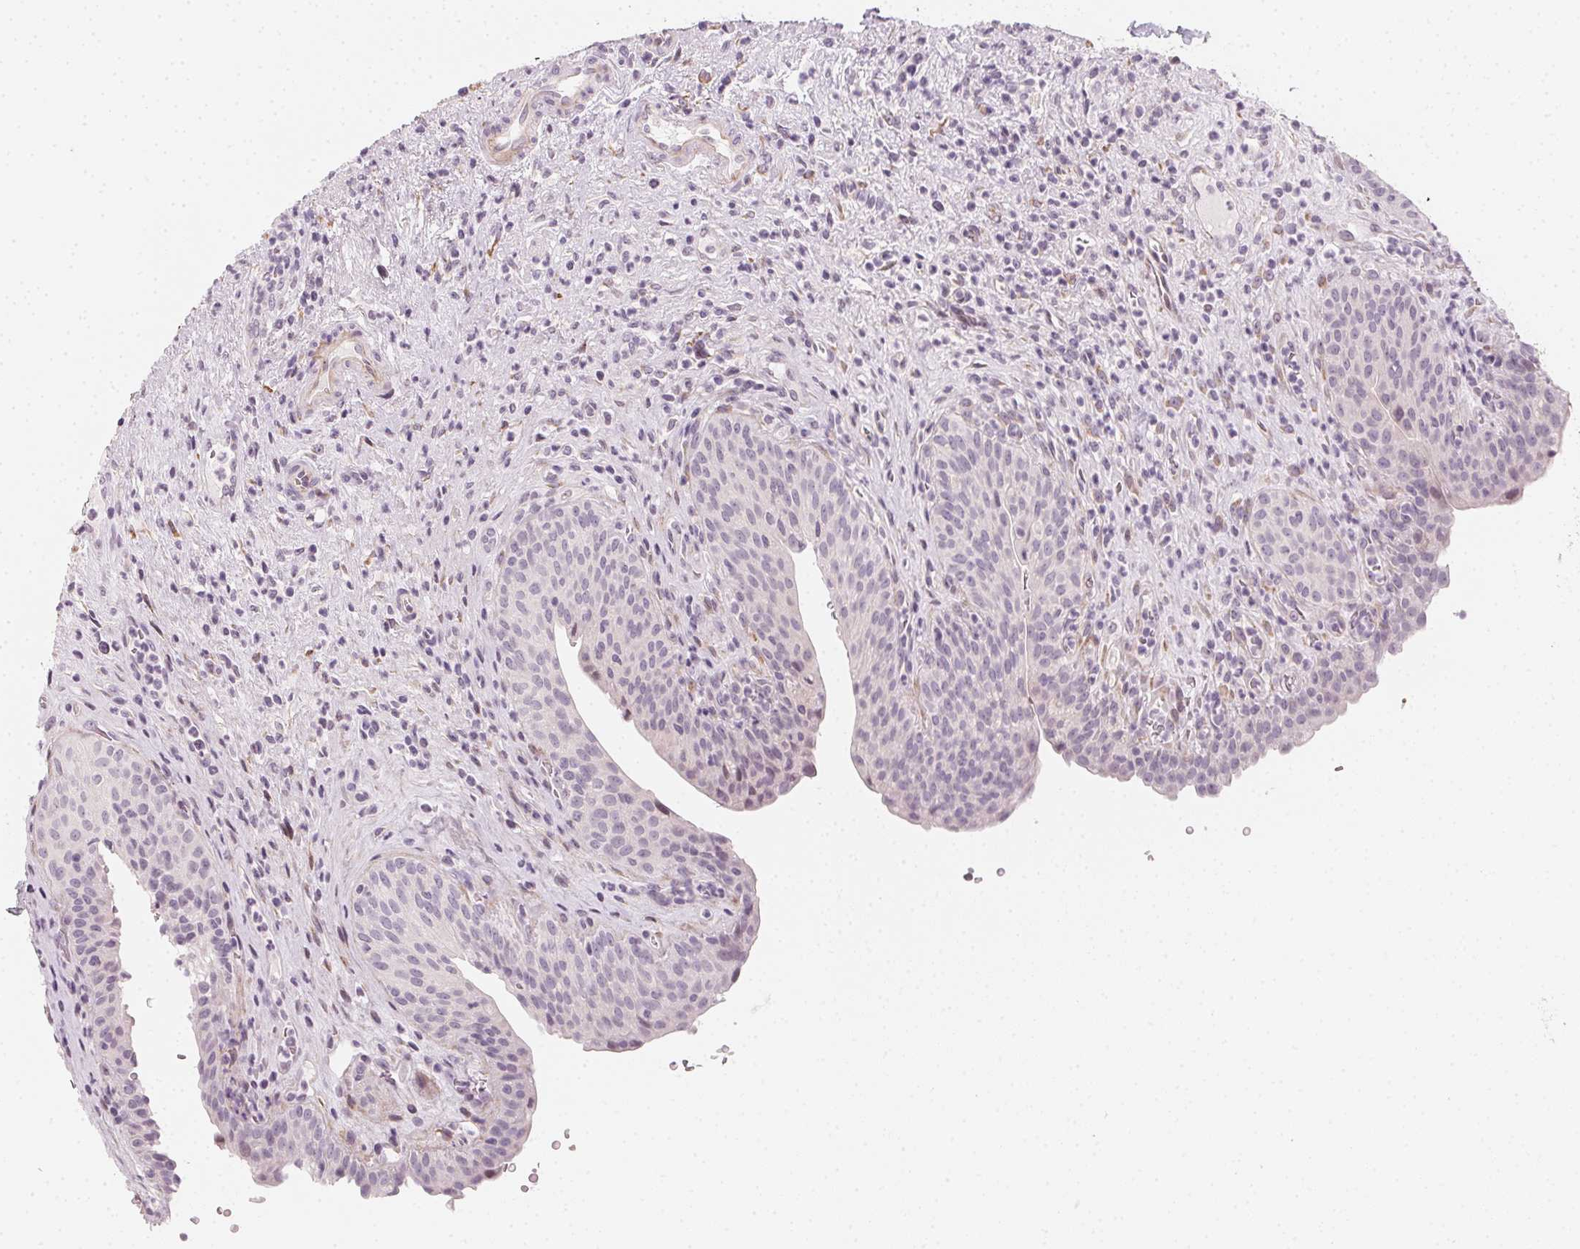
{"staining": {"intensity": "negative", "quantity": "none", "location": "none"}, "tissue": "urinary bladder", "cell_type": "Urothelial cells", "image_type": "normal", "snomed": [{"axis": "morphology", "description": "Normal tissue, NOS"}, {"axis": "topography", "description": "Urinary bladder"}, {"axis": "topography", "description": "Peripheral nerve tissue"}], "caption": "A histopathology image of urinary bladder stained for a protein displays no brown staining in urothelial cells. (Stains: DAB immunohistochemistry with hematoxylin counter stain, Microscopy: brightfield microscopy at high magnification).", "gene": "CCDC96", "patient": {"sex": "male", "age": 66}}